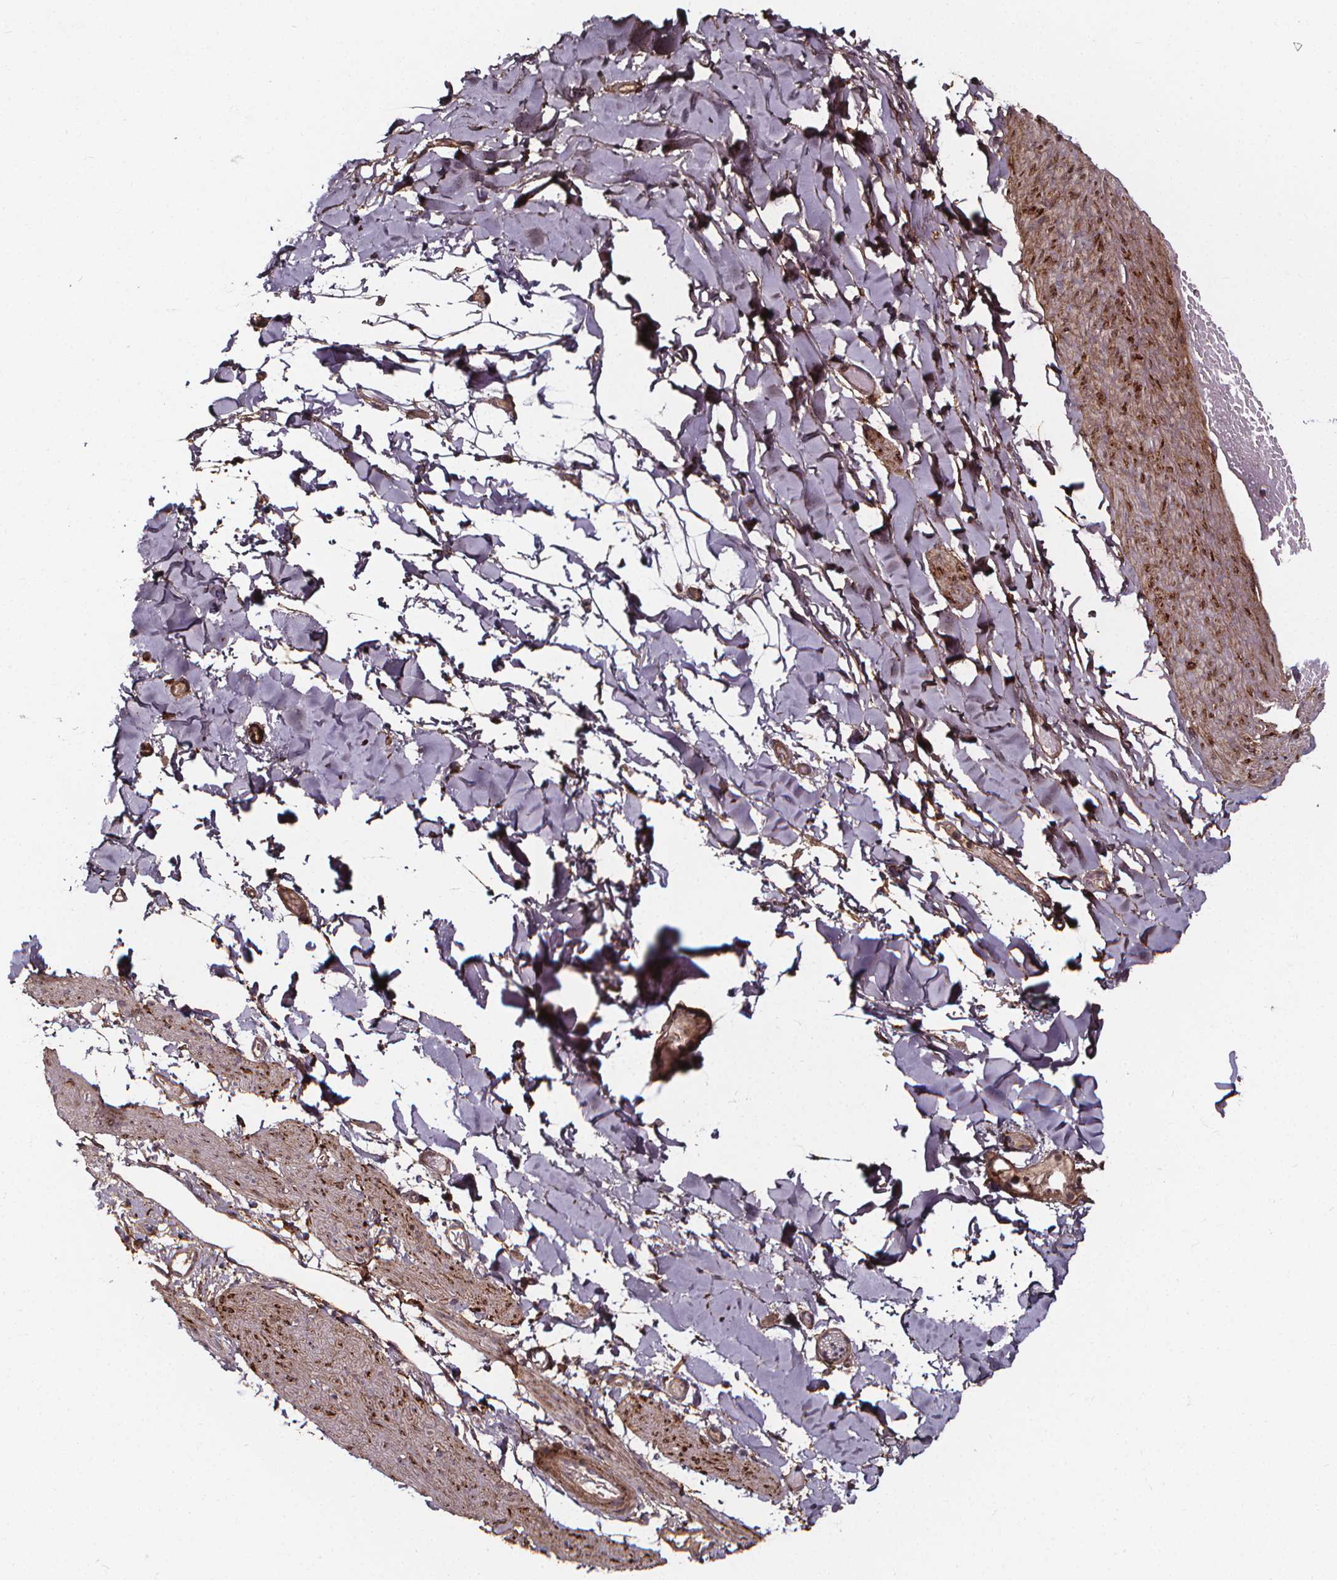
{"staining": {"intensity": "negative", "quantity": "none", "location": "none"}, "tissue": "adipose tissue", "cell_type": "Adipocytes", "image_type": "normal", "snomed": [{"axis": "morphology", "description": "Normal tissue, NOS"}, {"axis": "topography", "description": "Gallbladder"}, {"axis": "topography", "description": "Peripheral nerve tissue"}], "caption": "Adipocytes are negative for brown protein staining in unremarkable adipose tissue. Brightfield microscopy of IHC stained with DAB (brown) and hematoxylin (blue), captured at high magnification.", "gene": "AEBP1", "patient": {"sex": "female", "age": 45}}